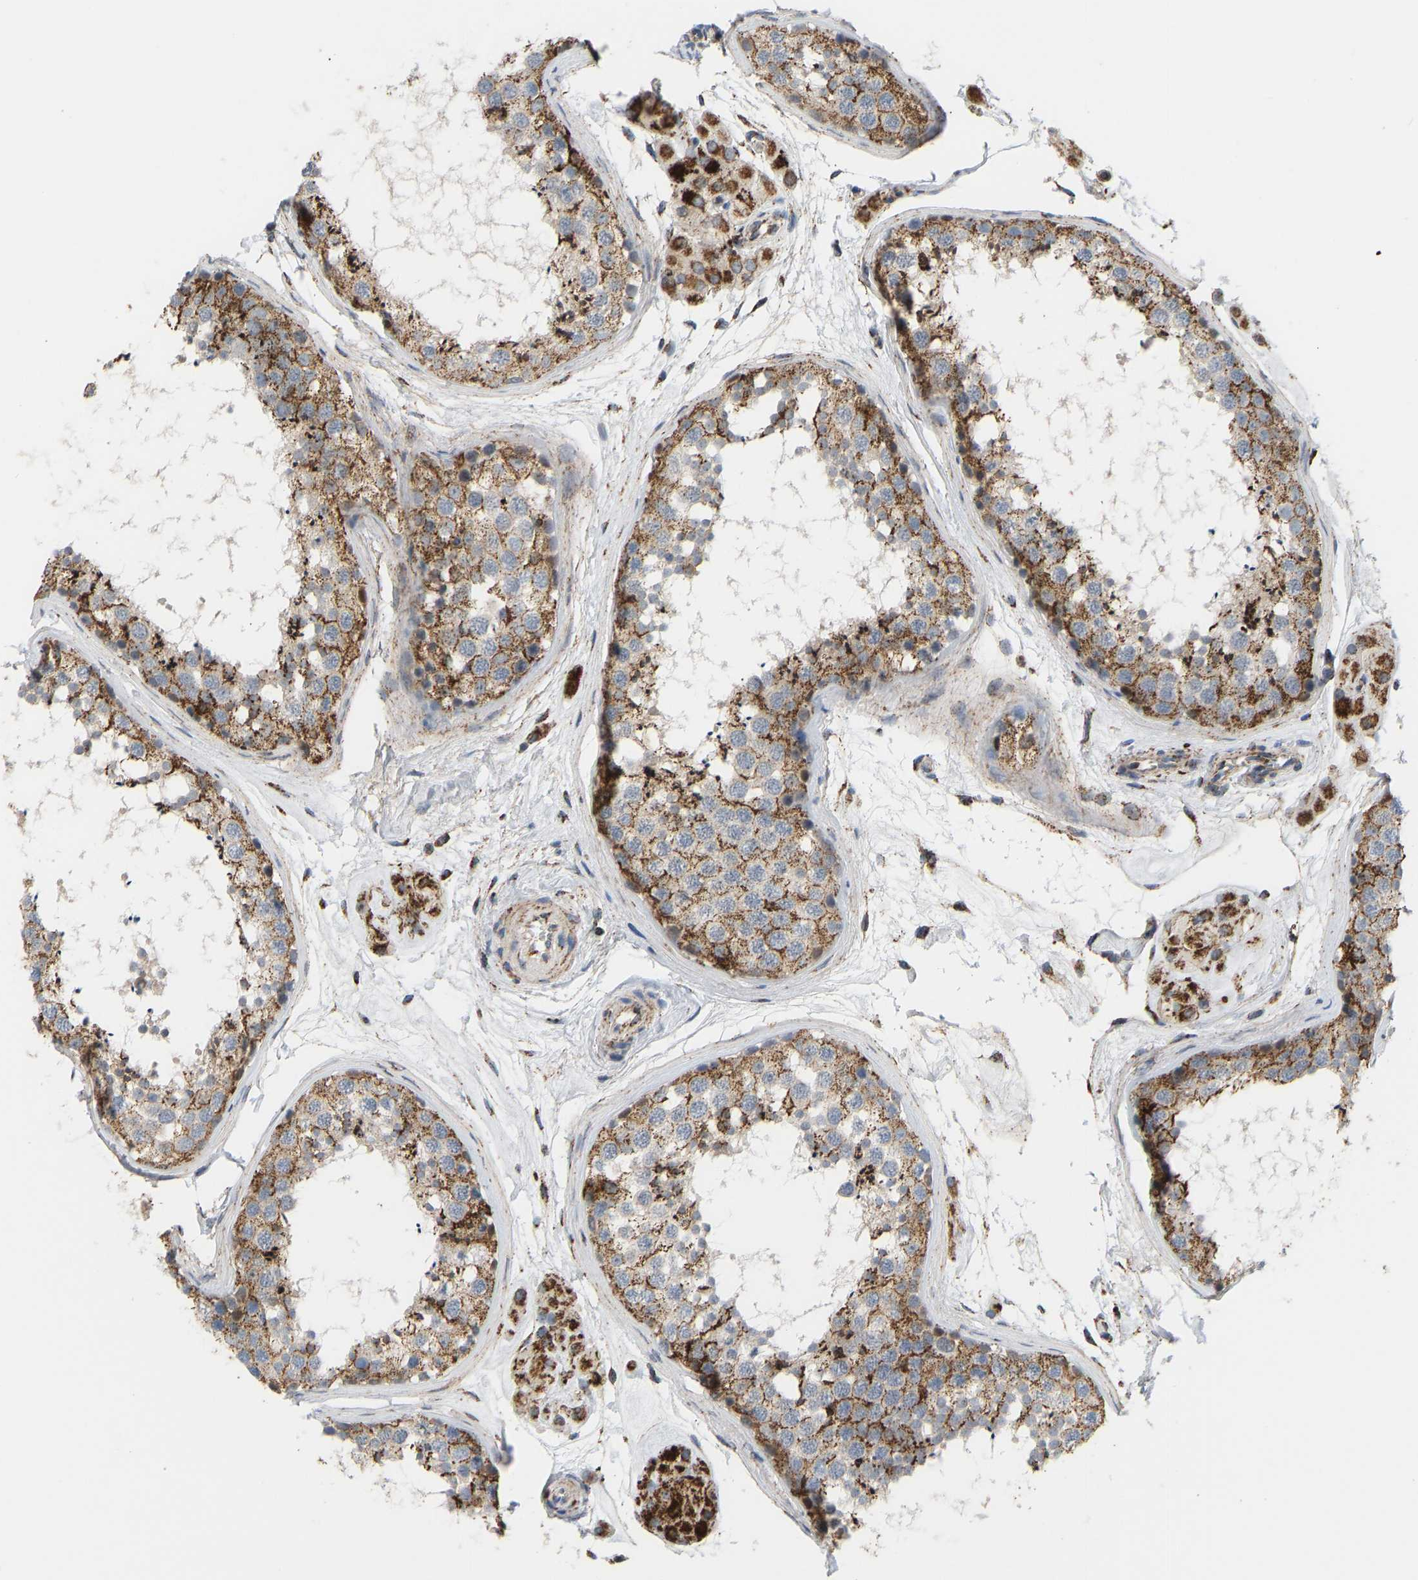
{"staining": {"intensity": "strong", "quantity": ">75%", "location": "cytoplasmic/membranous"}, "tissue": "testis", "cell_type": "Cells in seminiferous ducts", "image_type": "normal", "snomed": [{"axis": "morphology", "description": "Normal tissue, NOS"}, {"axis": "topography", "description": "Testis"}], "caption": "A histopathology image showing strong cytoplasmic/membranous positivity in approximately >75% of cells in seminiferous ducts in unremarkable testis, as visualized by brown immunohistochemical staining.", "gene": "GPSM2", "patient": {"sex": "male", "age": 56}}